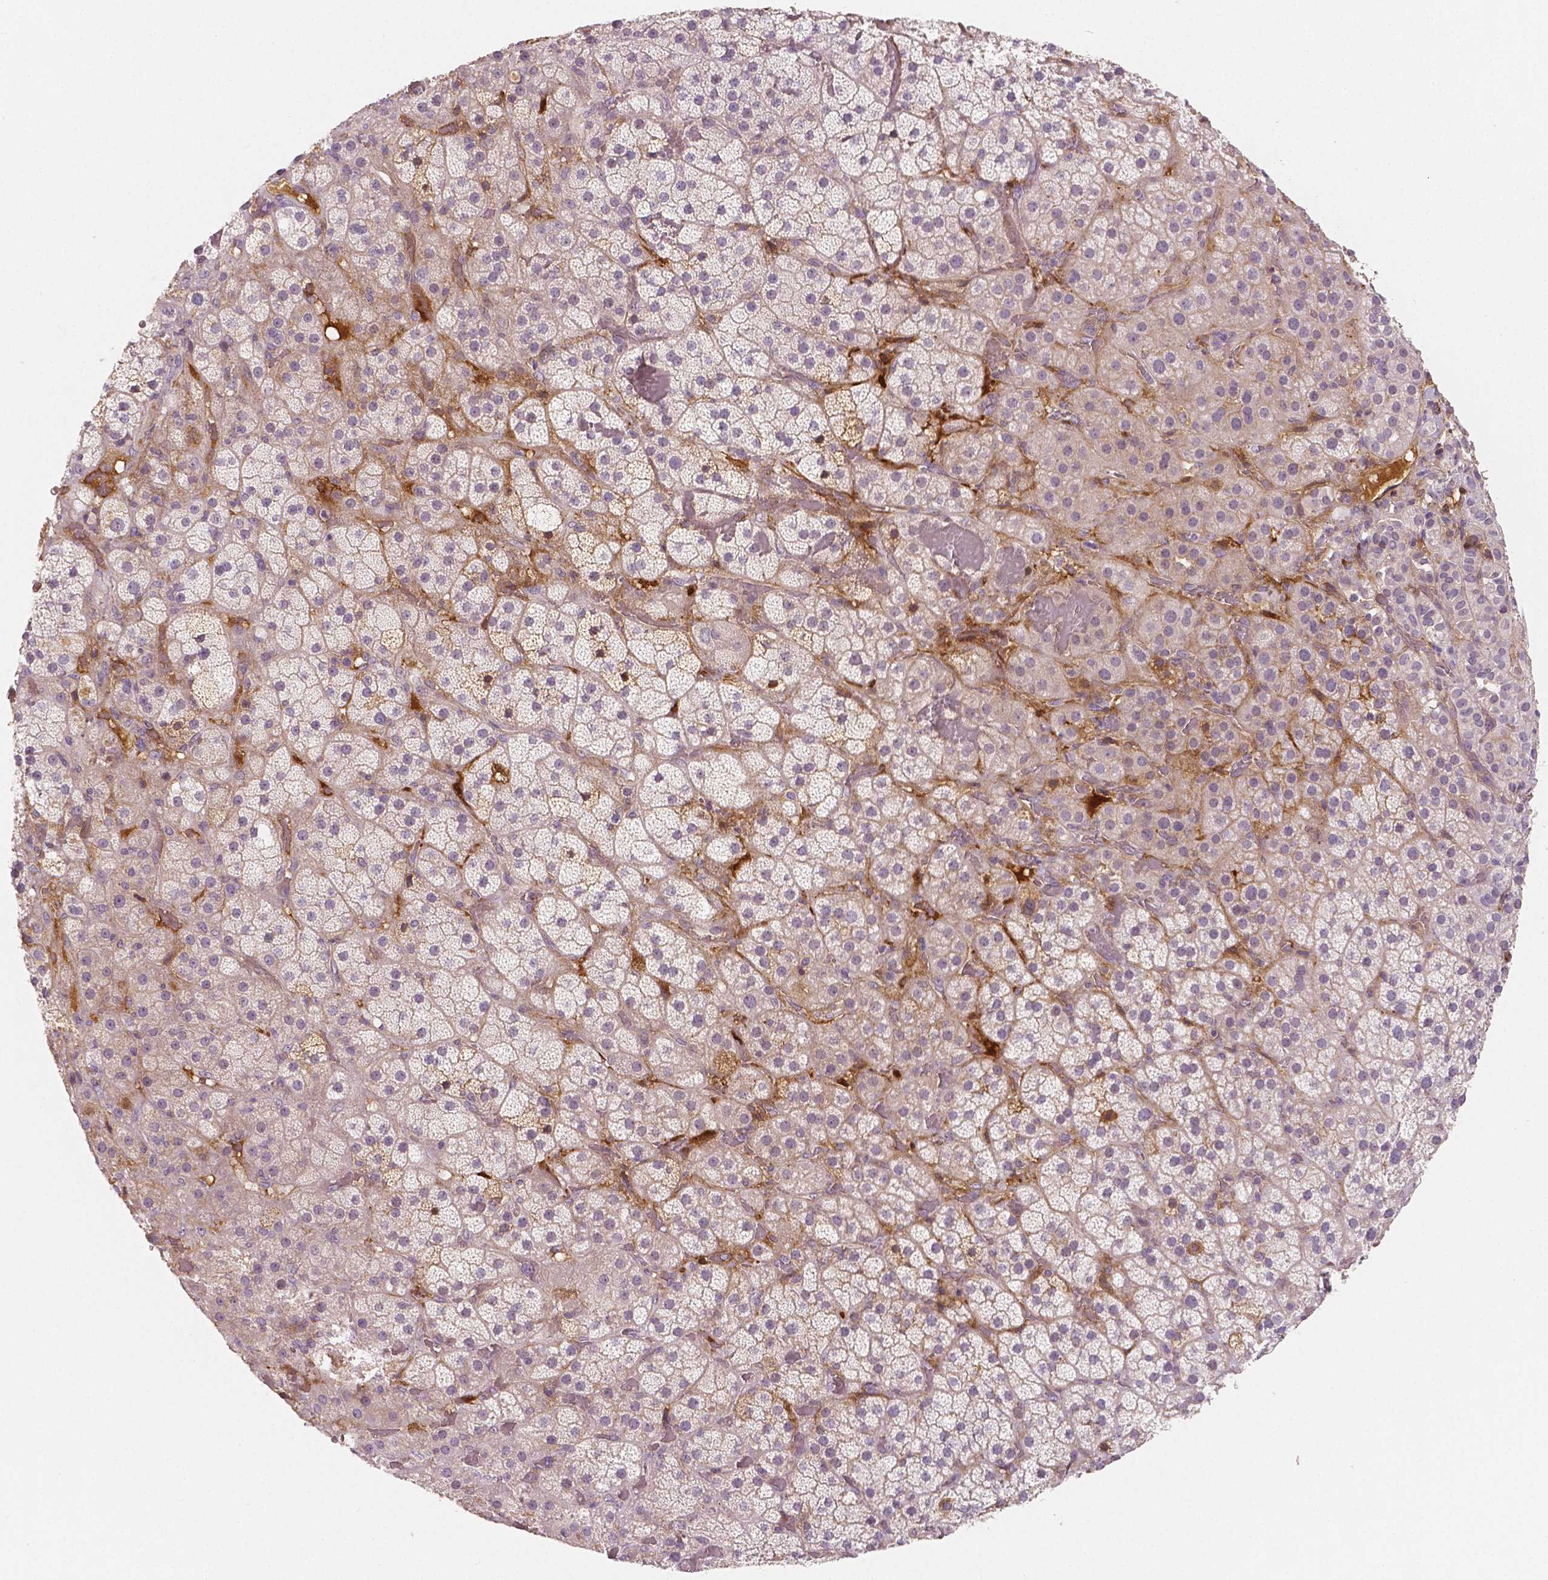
{"staining": {"intensity": "negative", "quantity": "none", "location": "none"}, "tissue": "adrenal gland", "cell_type": "Glandular cells", "image_type": "normal", "snomed": [{"axis": "morphology", "description": "Normal tissue, NOS"}, {"axis": "topography", "description": "Adrenal gland"}], "caption": "The immunohistochemistry (IHC) histopathology image has no significant expression in glandular cells of adrenal gland. (Brightfield microscopy of DAB (3,3'-diaminobenzidine) immunohistochemistry (IHC) at high magnification).", "gene": "APOA4", "patient": {"sex": "male", "age": 57}}